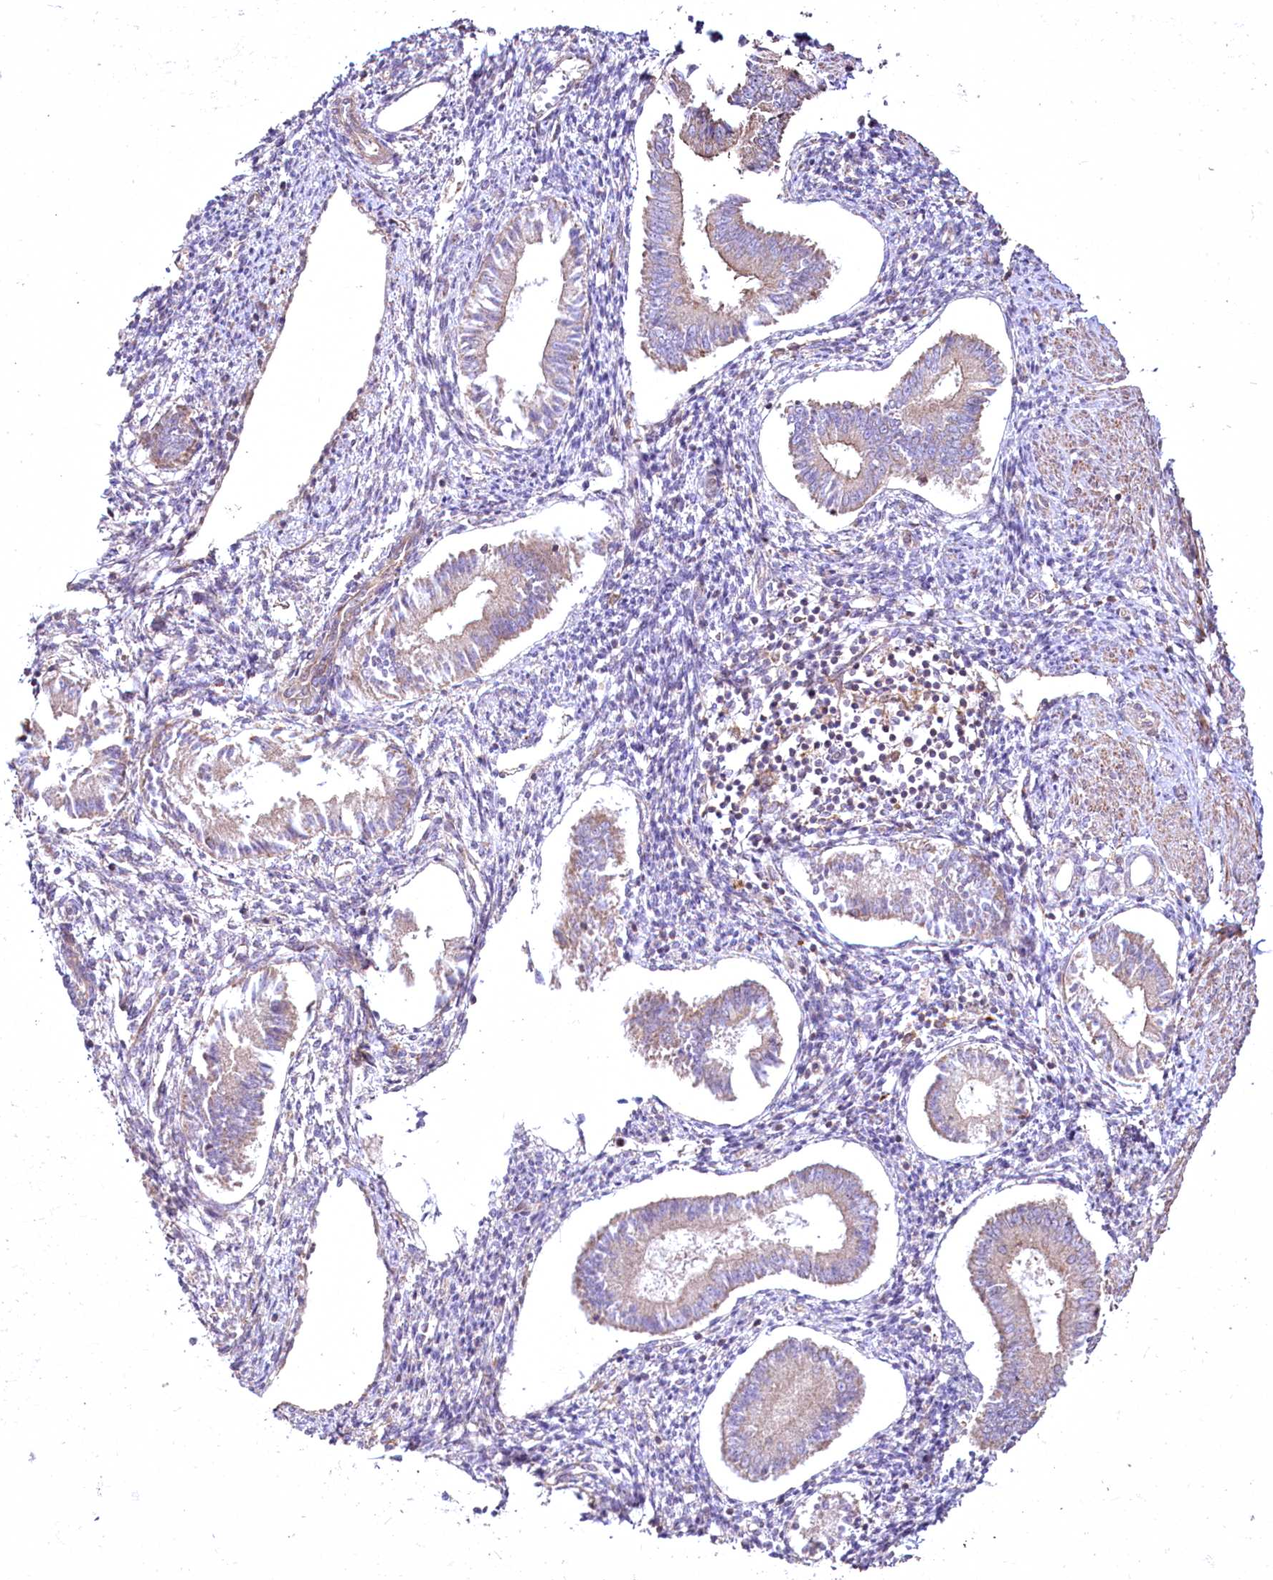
{"staining": {"intensity": "negative", "quantity": "none", "location": "none"}, "tissue": "endometrium", "cell_type": "Cells in endometrial stroma", "image_type": "normal", "snomed": [{"axis": "morphology", "description": "Normal tissue, NOS"}, {"axis": "topography", "description": "Uterus"}, {"axis": "topography", "description": "Endometrium"}], "caption": "Human endometrium stained for a protein using immunohistochemistry (IHC) displays no positivity in cells in endometrial stroma.", "gene": "SH3TC1", "patient": {"sex": "female", "age": 48}}